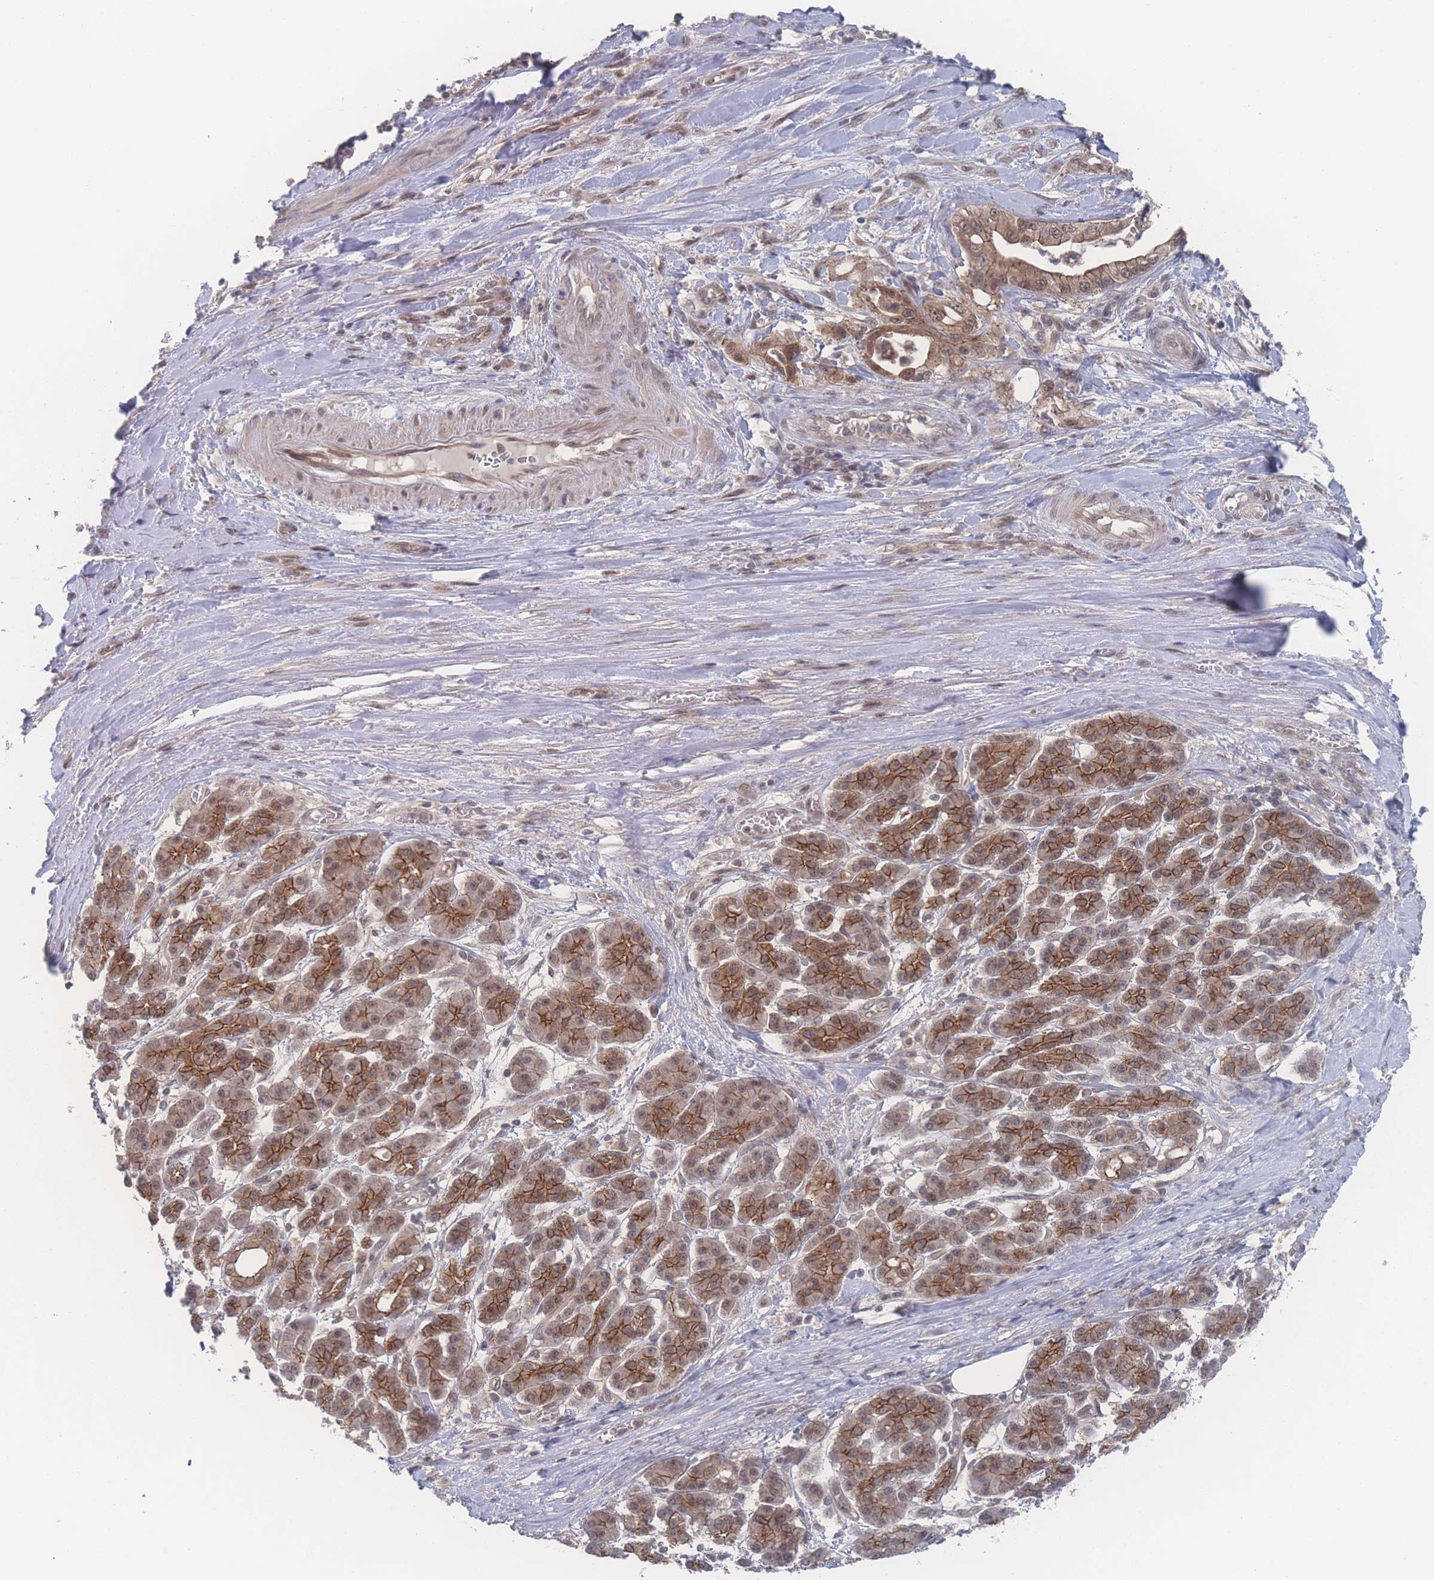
{"staining": {"intensity": "moderate", "quantity": ">75%", "location": "cytoplasmic/membranous,nuclear"}, "tissue": "pancreatic cancer", "cell_type": "Tumor cells", "image_type": "cancer", "snomed": [{"axis": "morphology", "description": "Adenocarcinoma, NOS"}, {"axis": "topography", "description": "Pancreas"}], "caption": "Tumor cells demonstrate moderate cytoplasmic/membranous and nuclear staining in approximately >75% of cells in pancreatic cancer (adenocarcinoma). (DAB IHC with brightfield microscopy, high magnification).", "gene": "NBEAL1", "patient": {"sex": "female", "age": 61}}